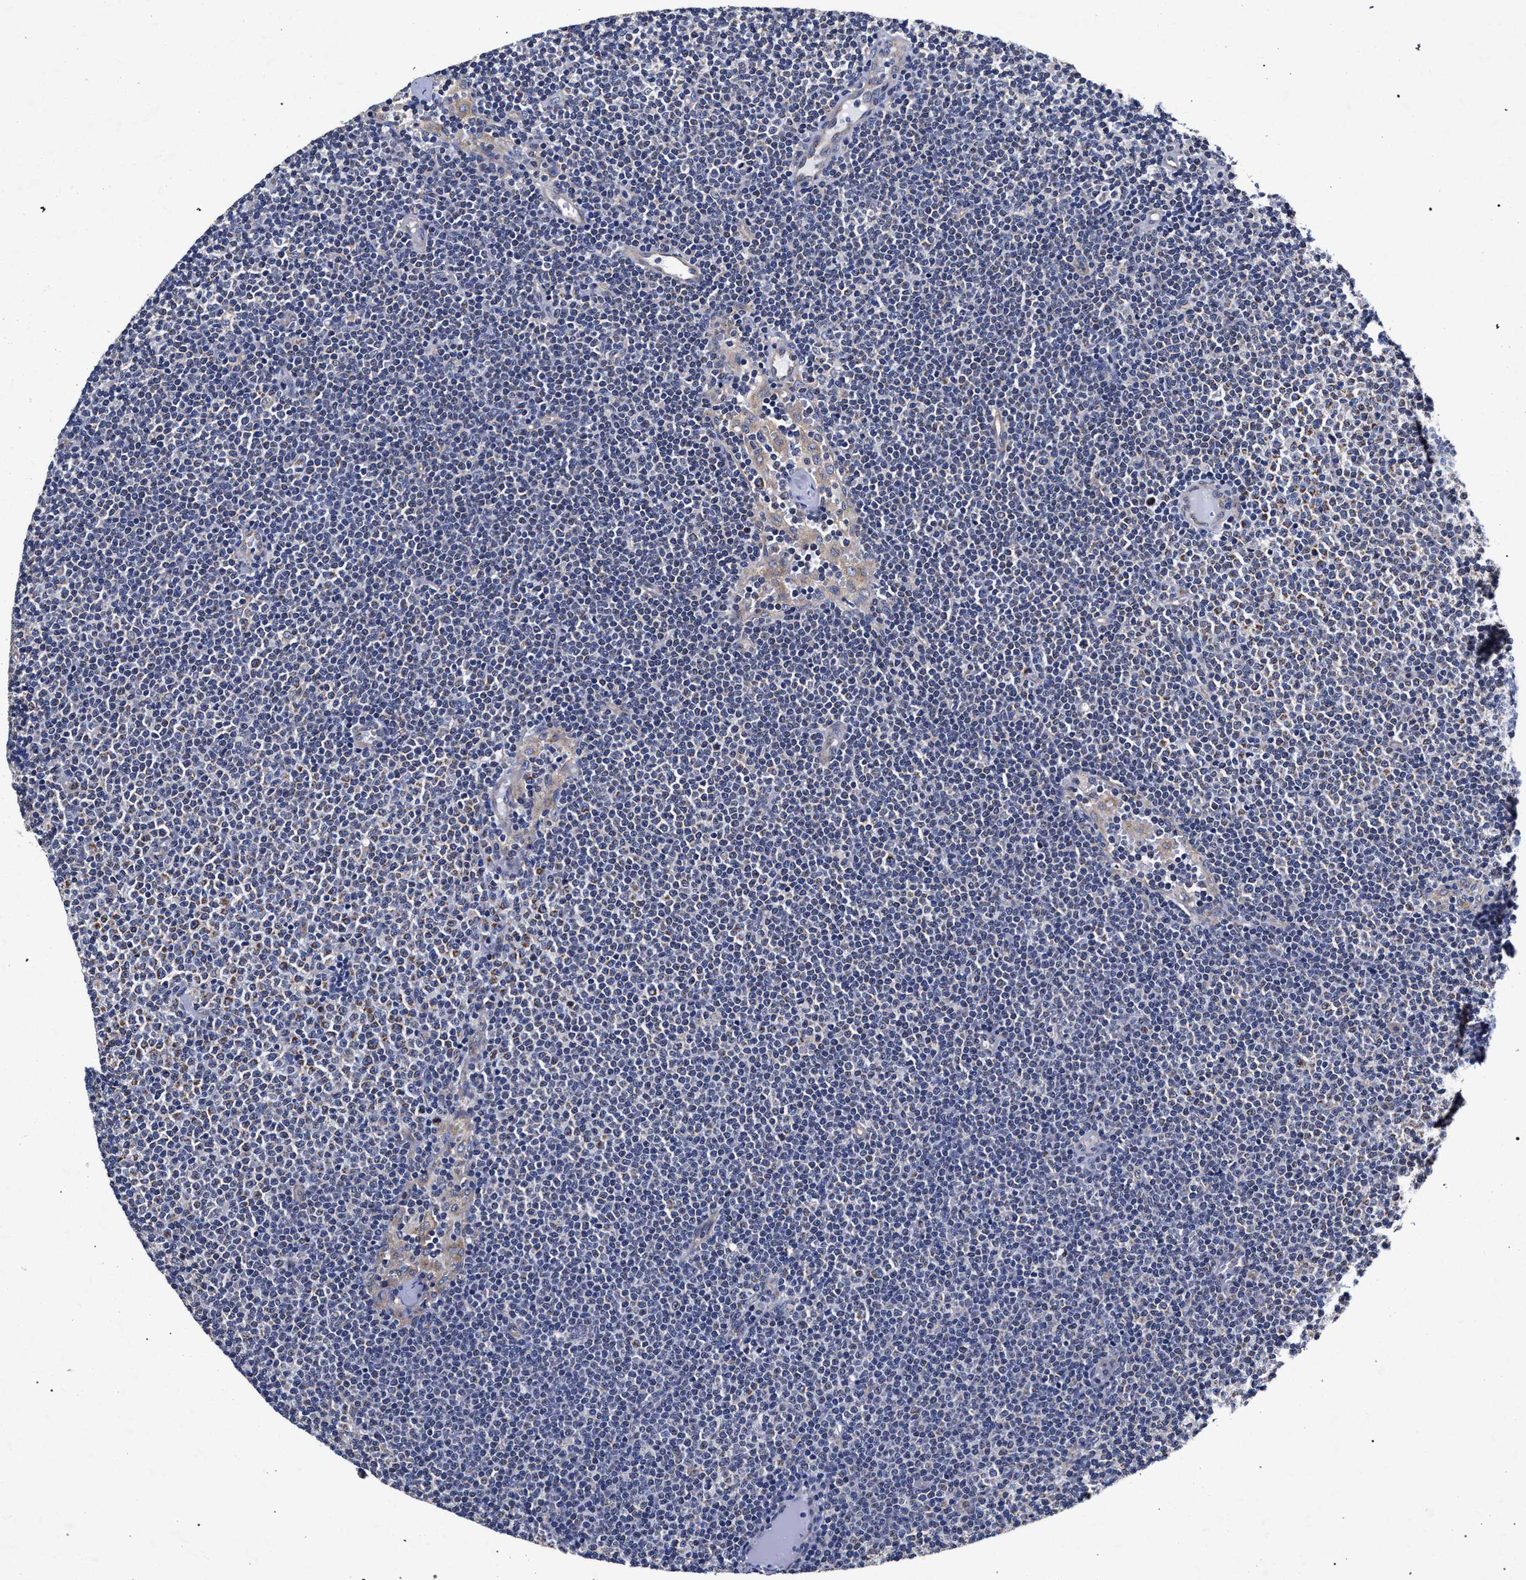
{"staining": {"intensity": "moderate", "quantity": "<25%", "location": "cytoplasmic/membranous"}, "tissue": "lymphoma", "cell_type": "Tumor cells", "image_type": "cancer", "snomed": [{"axis": "morphology", "description": "Malignant lymphoma, non-Hodgkin's type, Low grade"}, {"axis": "topography", "description": "Lymph node"}], "caption": "Immunohistochemistry of human malignant lymphoma, non-Hodgkin's type (low-grade) demonstrates low levels of moderate cytoplasmic/membranous positivity in approximately <25% of tumor cells.", "gene": "CFAP95", "patient": {"sex": "female", "age": 53}}